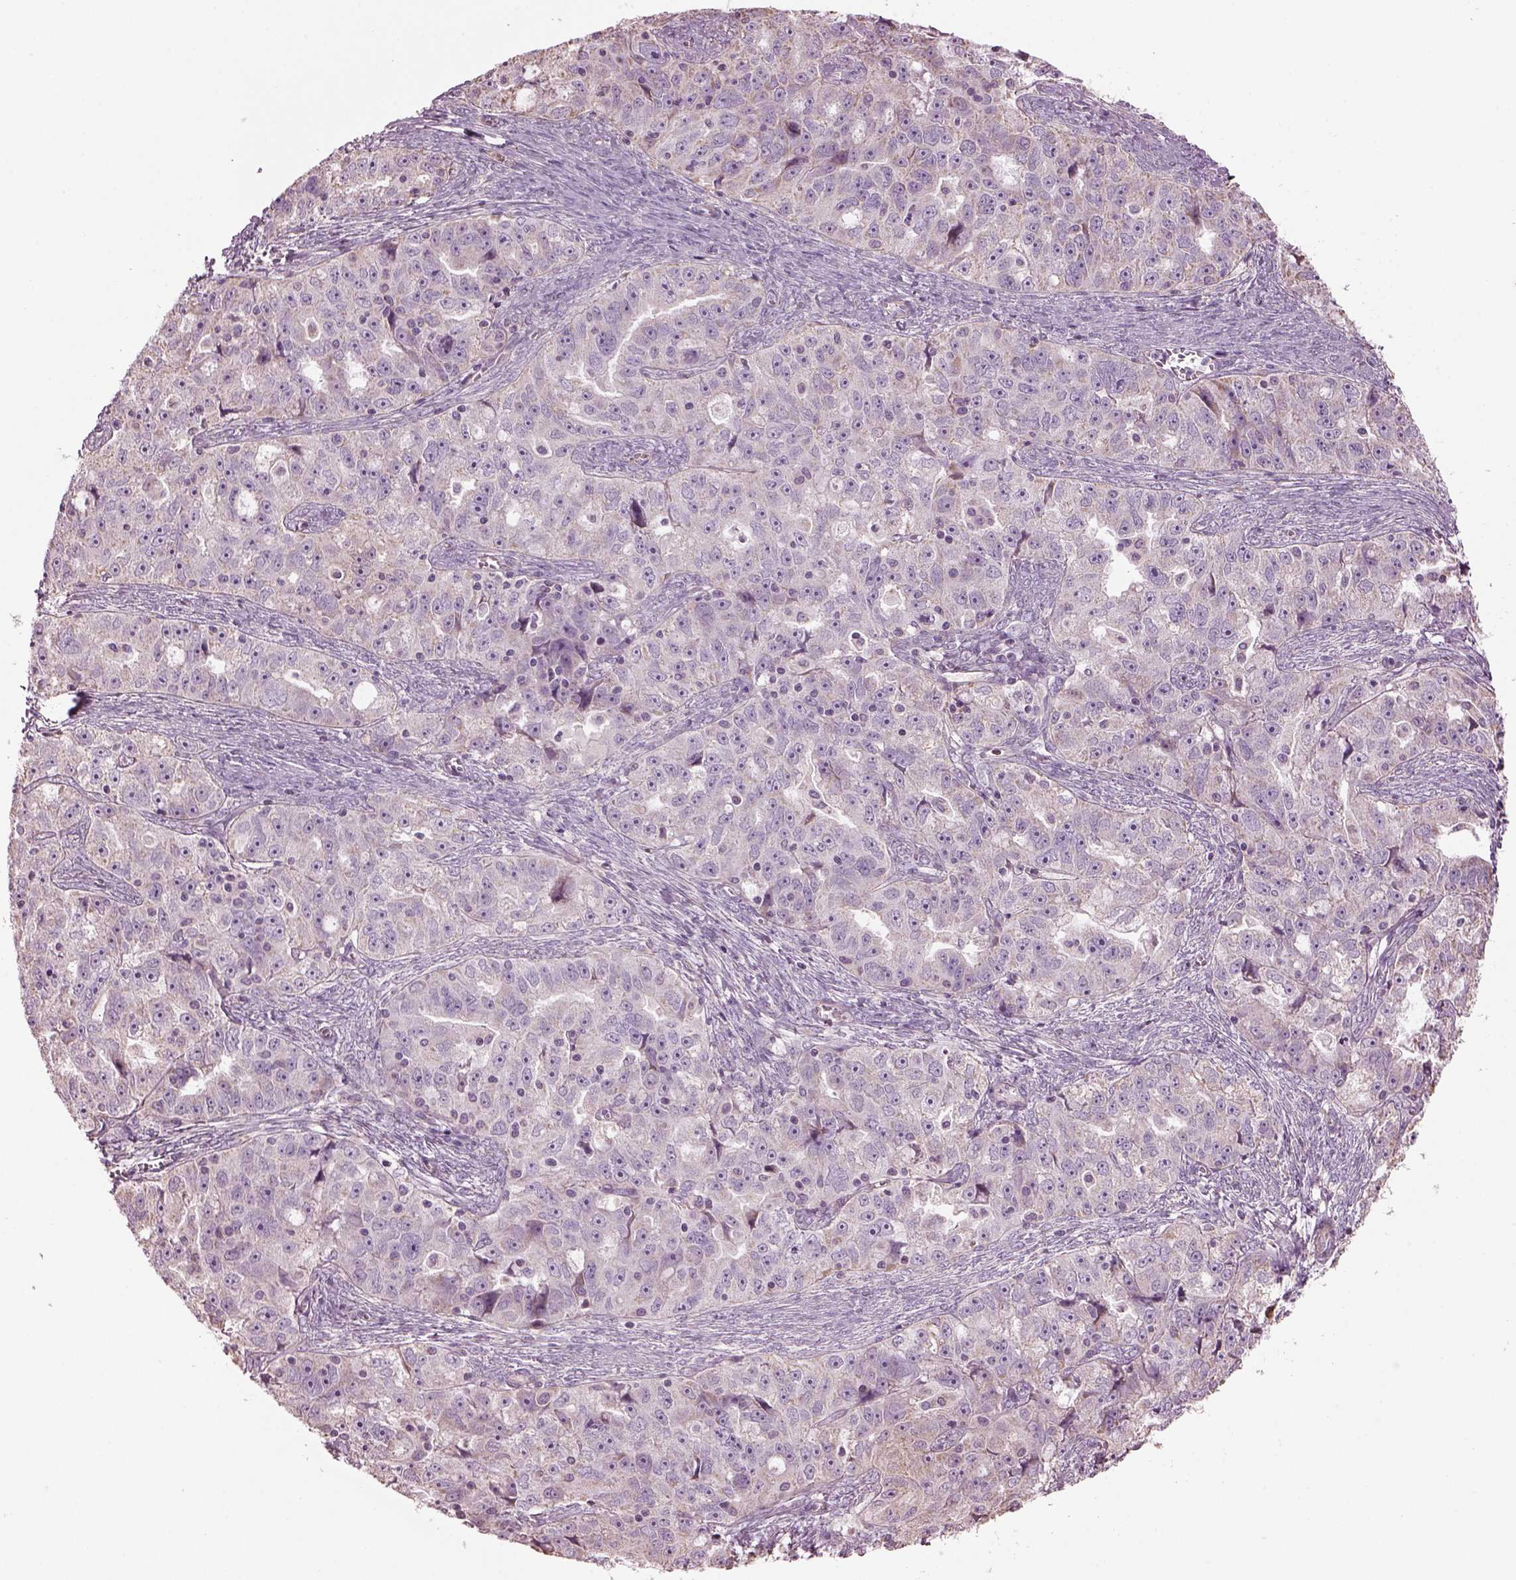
{"staining": {"intensity": "negative", "quantity": "none", "location": "none"}, "tissue": "ovarian cancer", "cell_type": "Tumor cells", "image_type": "cancer", "snomed": [{"axis": "morphology", "description": "Cystadenocarcinoma, serous, NOS"}, {"axis": "topography", "description": "Ovary"}], "caption": "IHC micrograph of human ovarian serous cystadenocarcinoma stained for a protein (brown), which shows no positivity in tumor cells.", "gene": "SPATA7", "patient": {"sex": "female", "age": 51}}